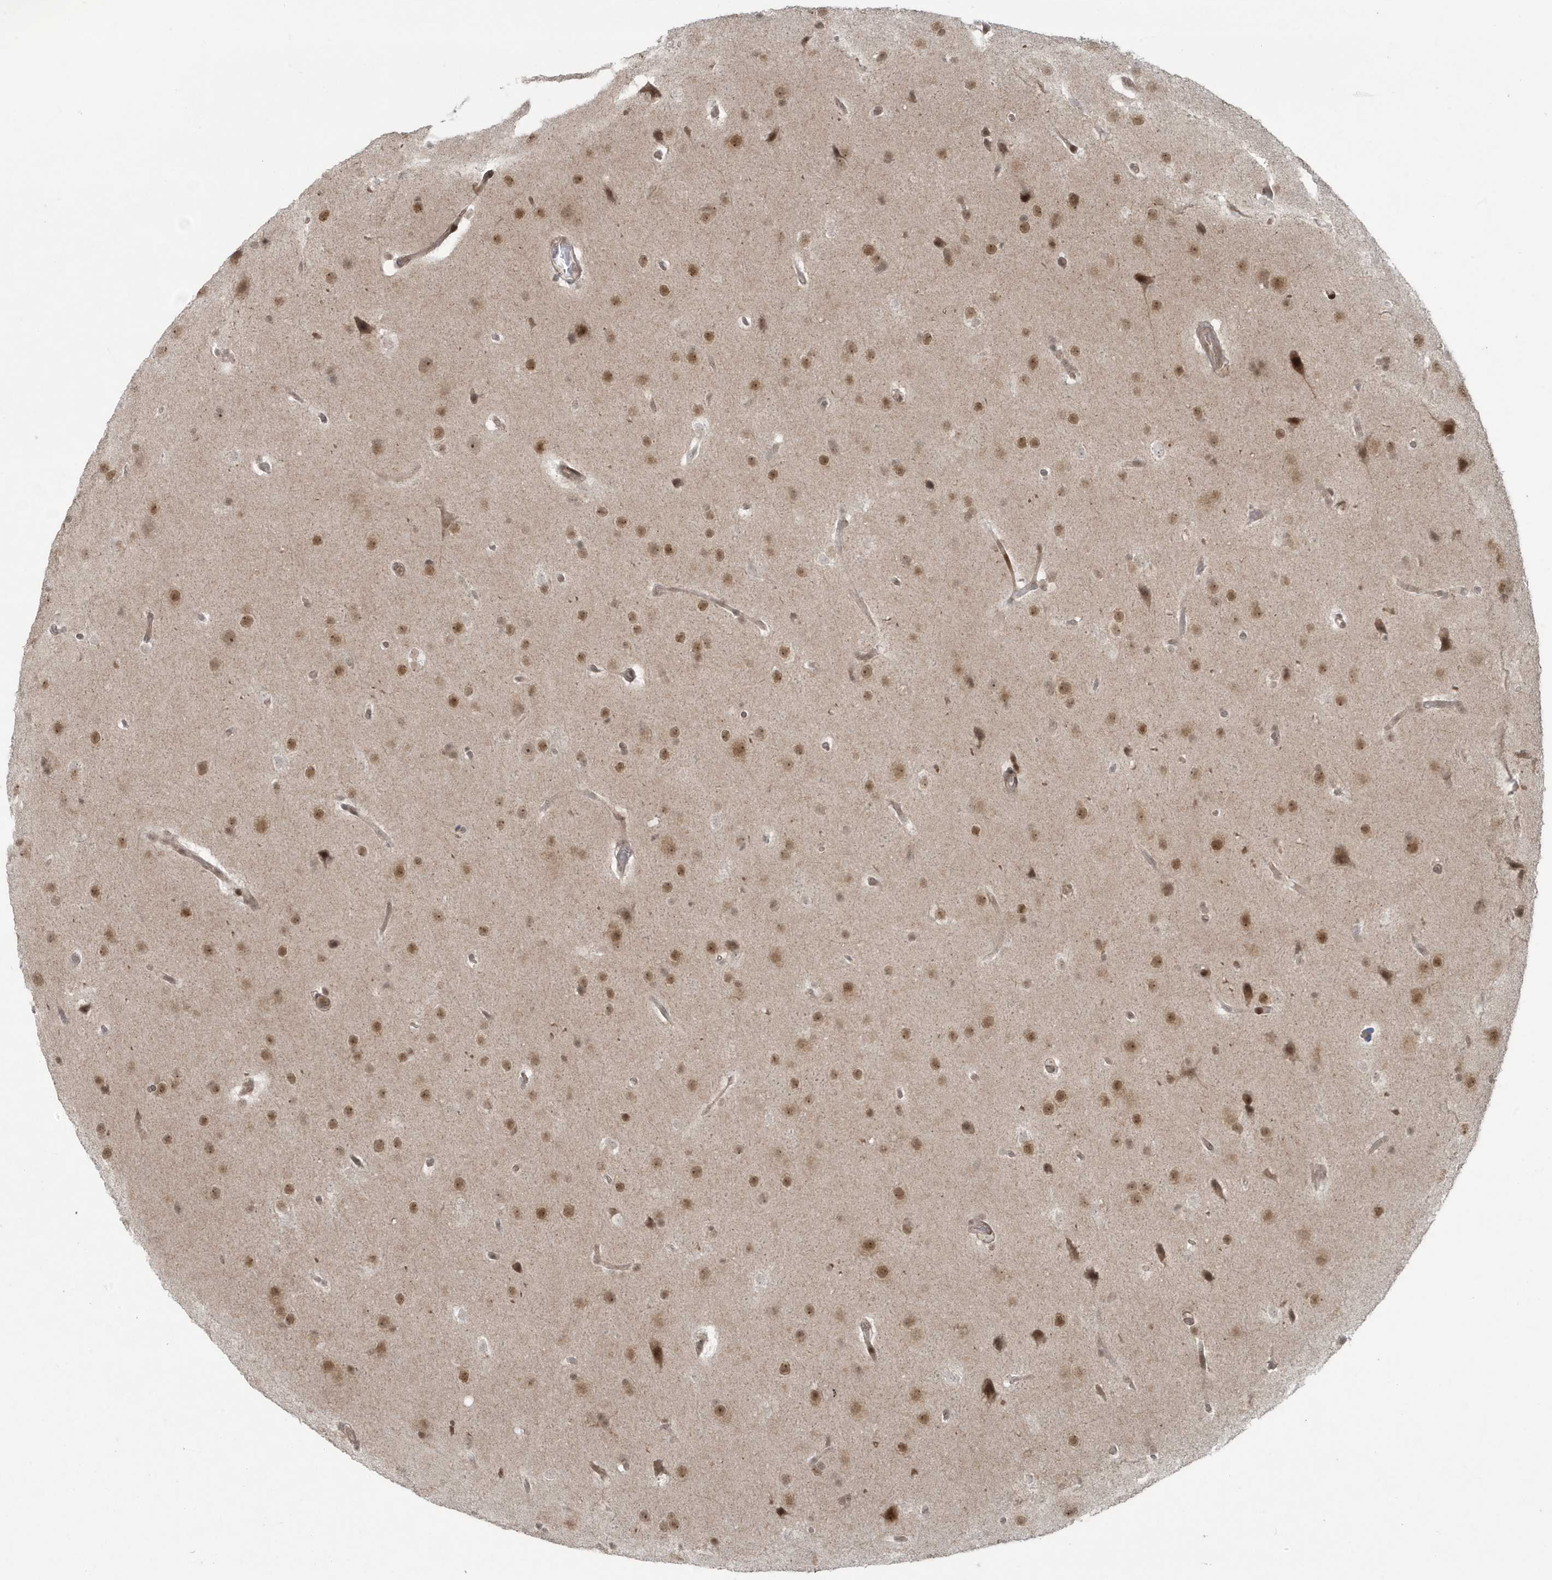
{"staining": {"intensity": "moderate", "quantity": ">75%", "location": "nuclear"}, "tissue": "glioma", "cell_type": "Tumor cells", "image_type": "cancer", "snomed": [{"axis": "morphology", "description": "Glioma, malignant, Low grade"}, {"axis": "topography", "description": "Brain"}], "caption": "A brown stain highlights moderate nuclear expression of a protein in glioma tumor cells.", "gene": "C1orf52", "patient": {"sex": "female", "age": 37}}